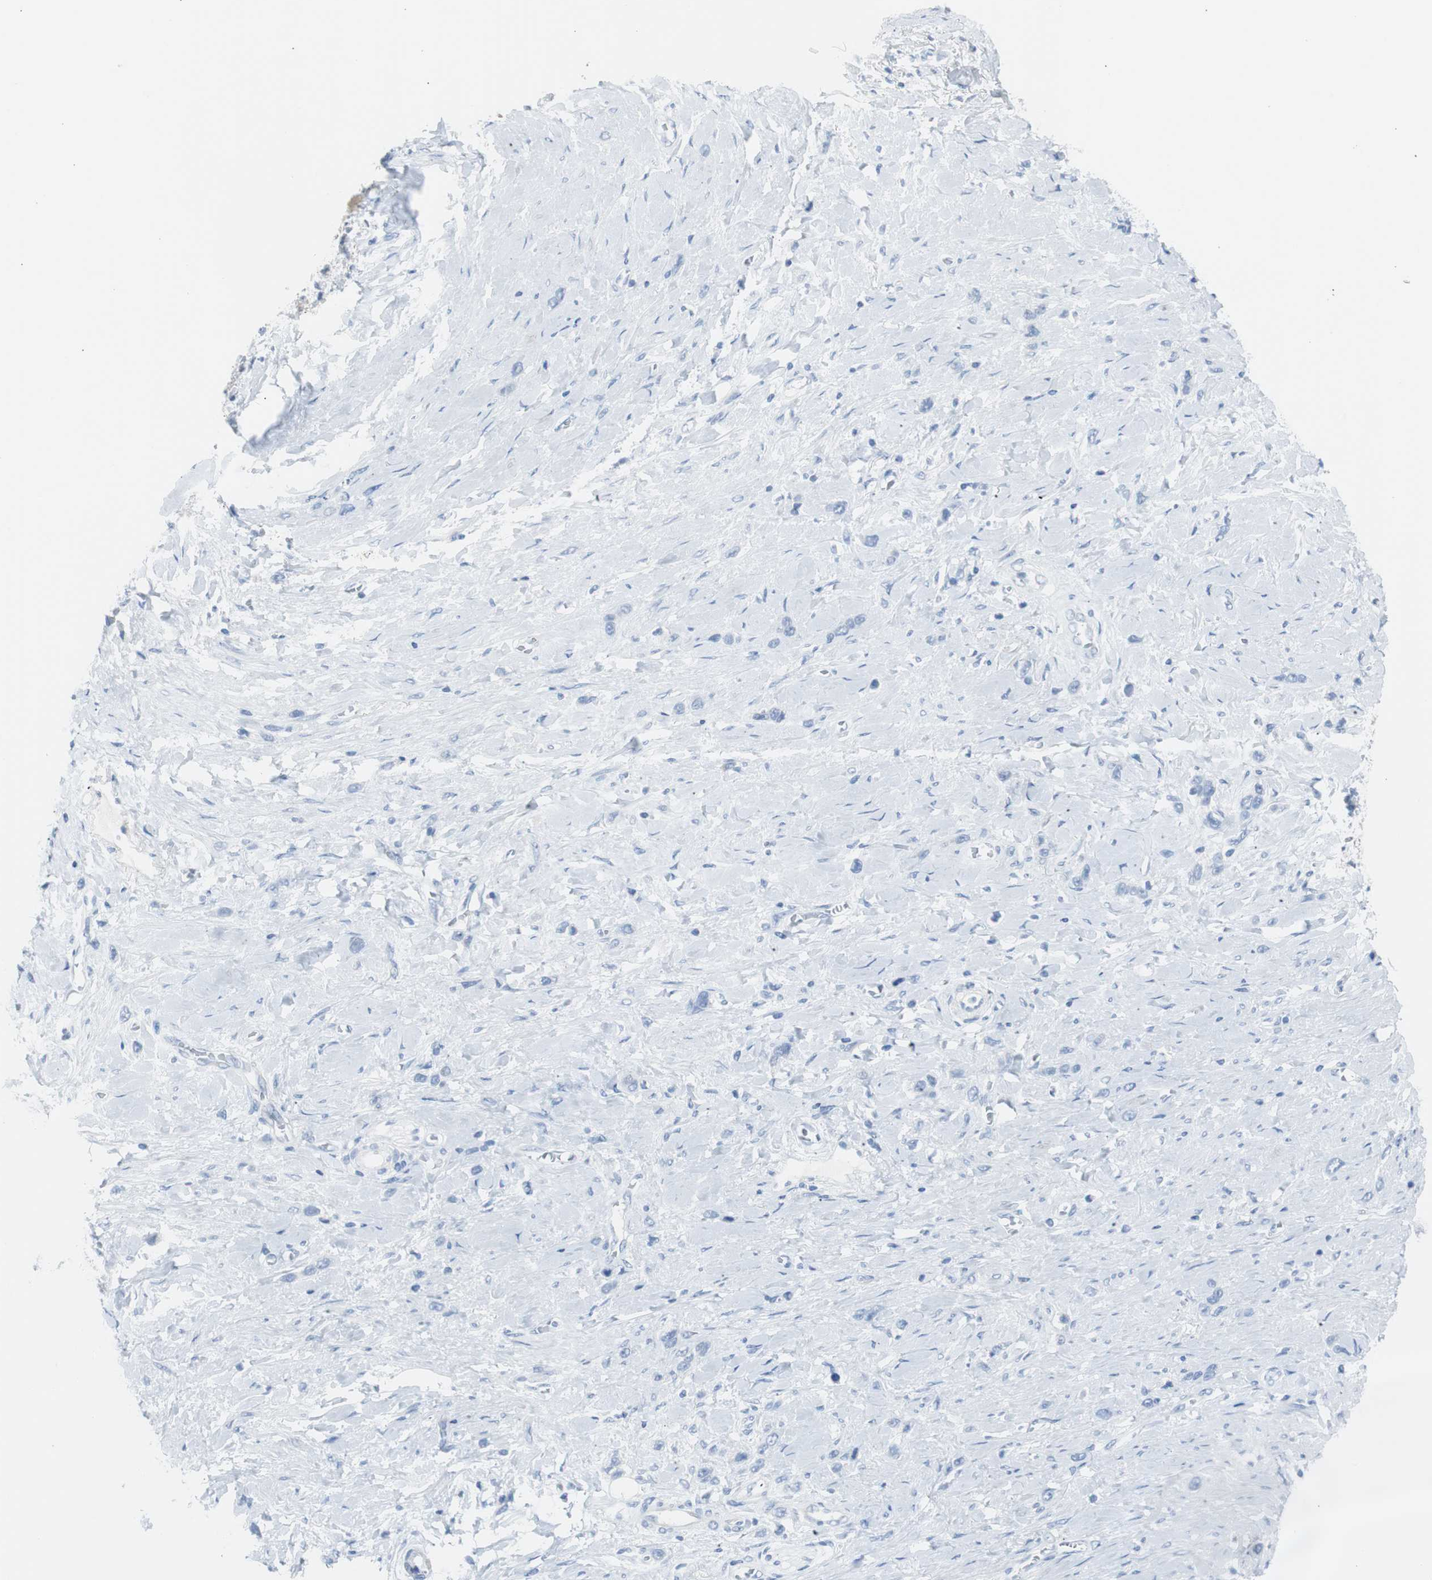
{"staining": {"intensity": "negative", "quantity": "none", "location": "none"}, "tissue": "stomach cancer", "cell_type": "Tumor cells", "image_type": "cancer", "snomed": [{"axis": "morphology", "description": "Normal tissue, NOS"}, {"axis": "morphology", "description": "Adenocarcinoma, NOS"}, {"axis": "morphology", "description": "Adenocarcinoma, High grade"}, {"axis": "topography", "description": "Stomach, upper"}, {"axis": "topography", "description": "Stomach"}], "caption": "Immunohistochemistry of adenocarcinoma (stomach) exhibits no expression in tumor cells.", "gene": "S100A7", "patient": {"sex": "female", "age": 65}}